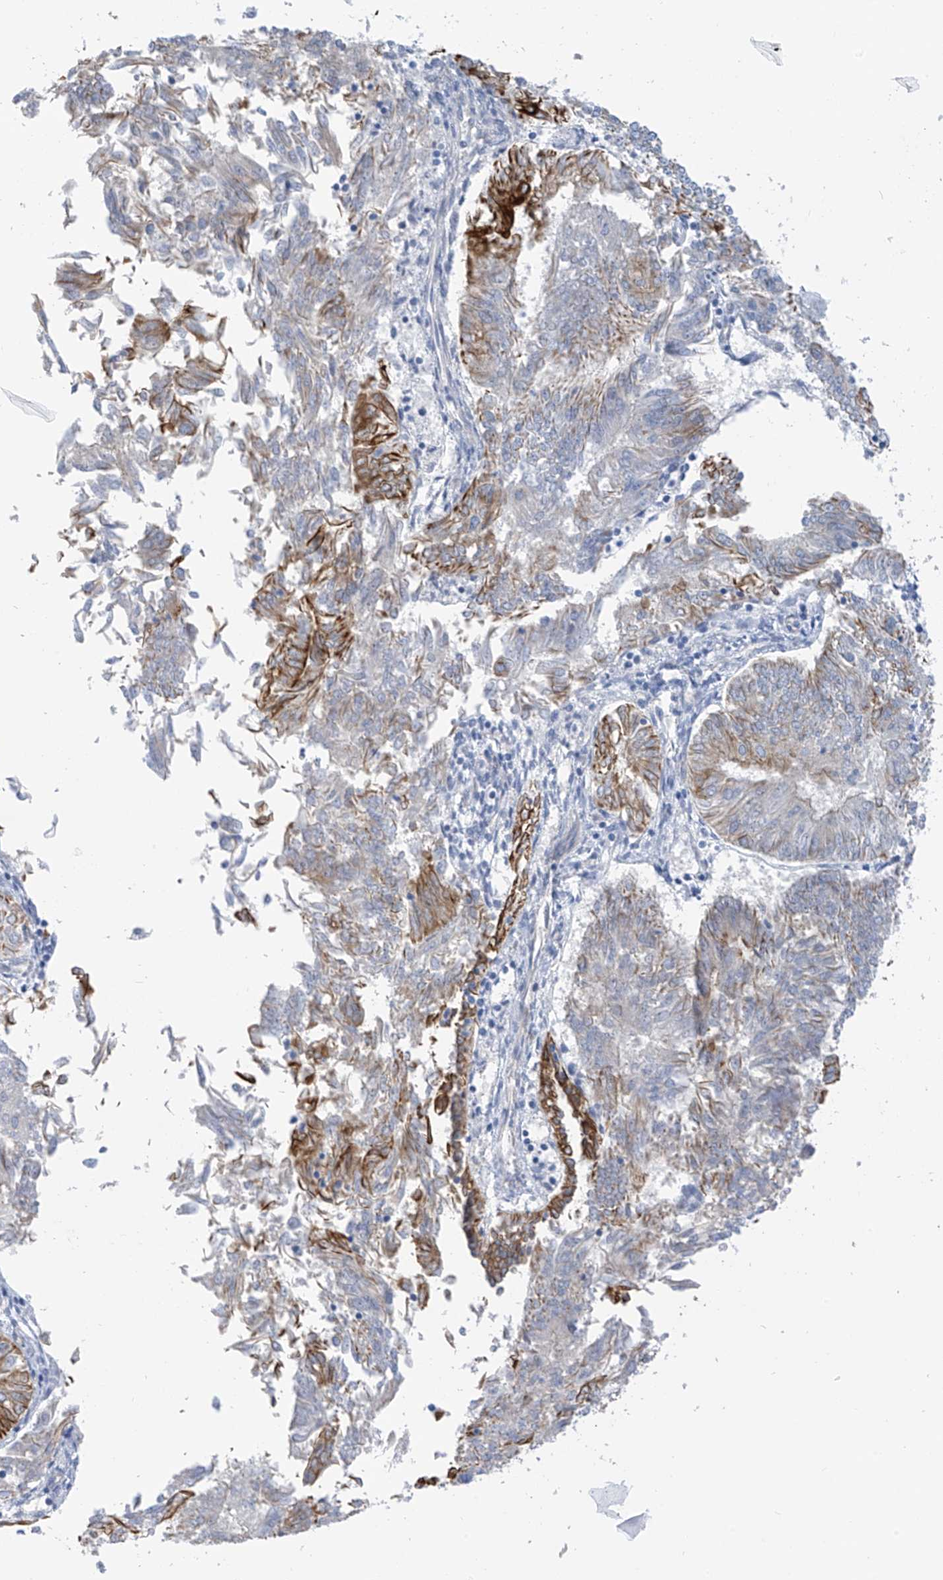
{"staining": {"intensity": "moderate", "quantity": "<25%", "location": "cytoplasmic/membranous"}, "tissue": "endometrial cancer", "cell_type": "Tumor cells", "image_type": "cancer", "snomed": [{"axis": "morphology", "description": "Adenocarcinoma, NOS"}, {"axis": "topography", "description": "Endometrium"}], "caption": "IHC image of human endometrial cancer stained for a protein (brown), which shows low levels of moderate cytoplasmic/membranous positivity in approximately <25% of tumor cells.", "gene": "PIK3C2B", "patient": {"sex": "female", "age": 58}}